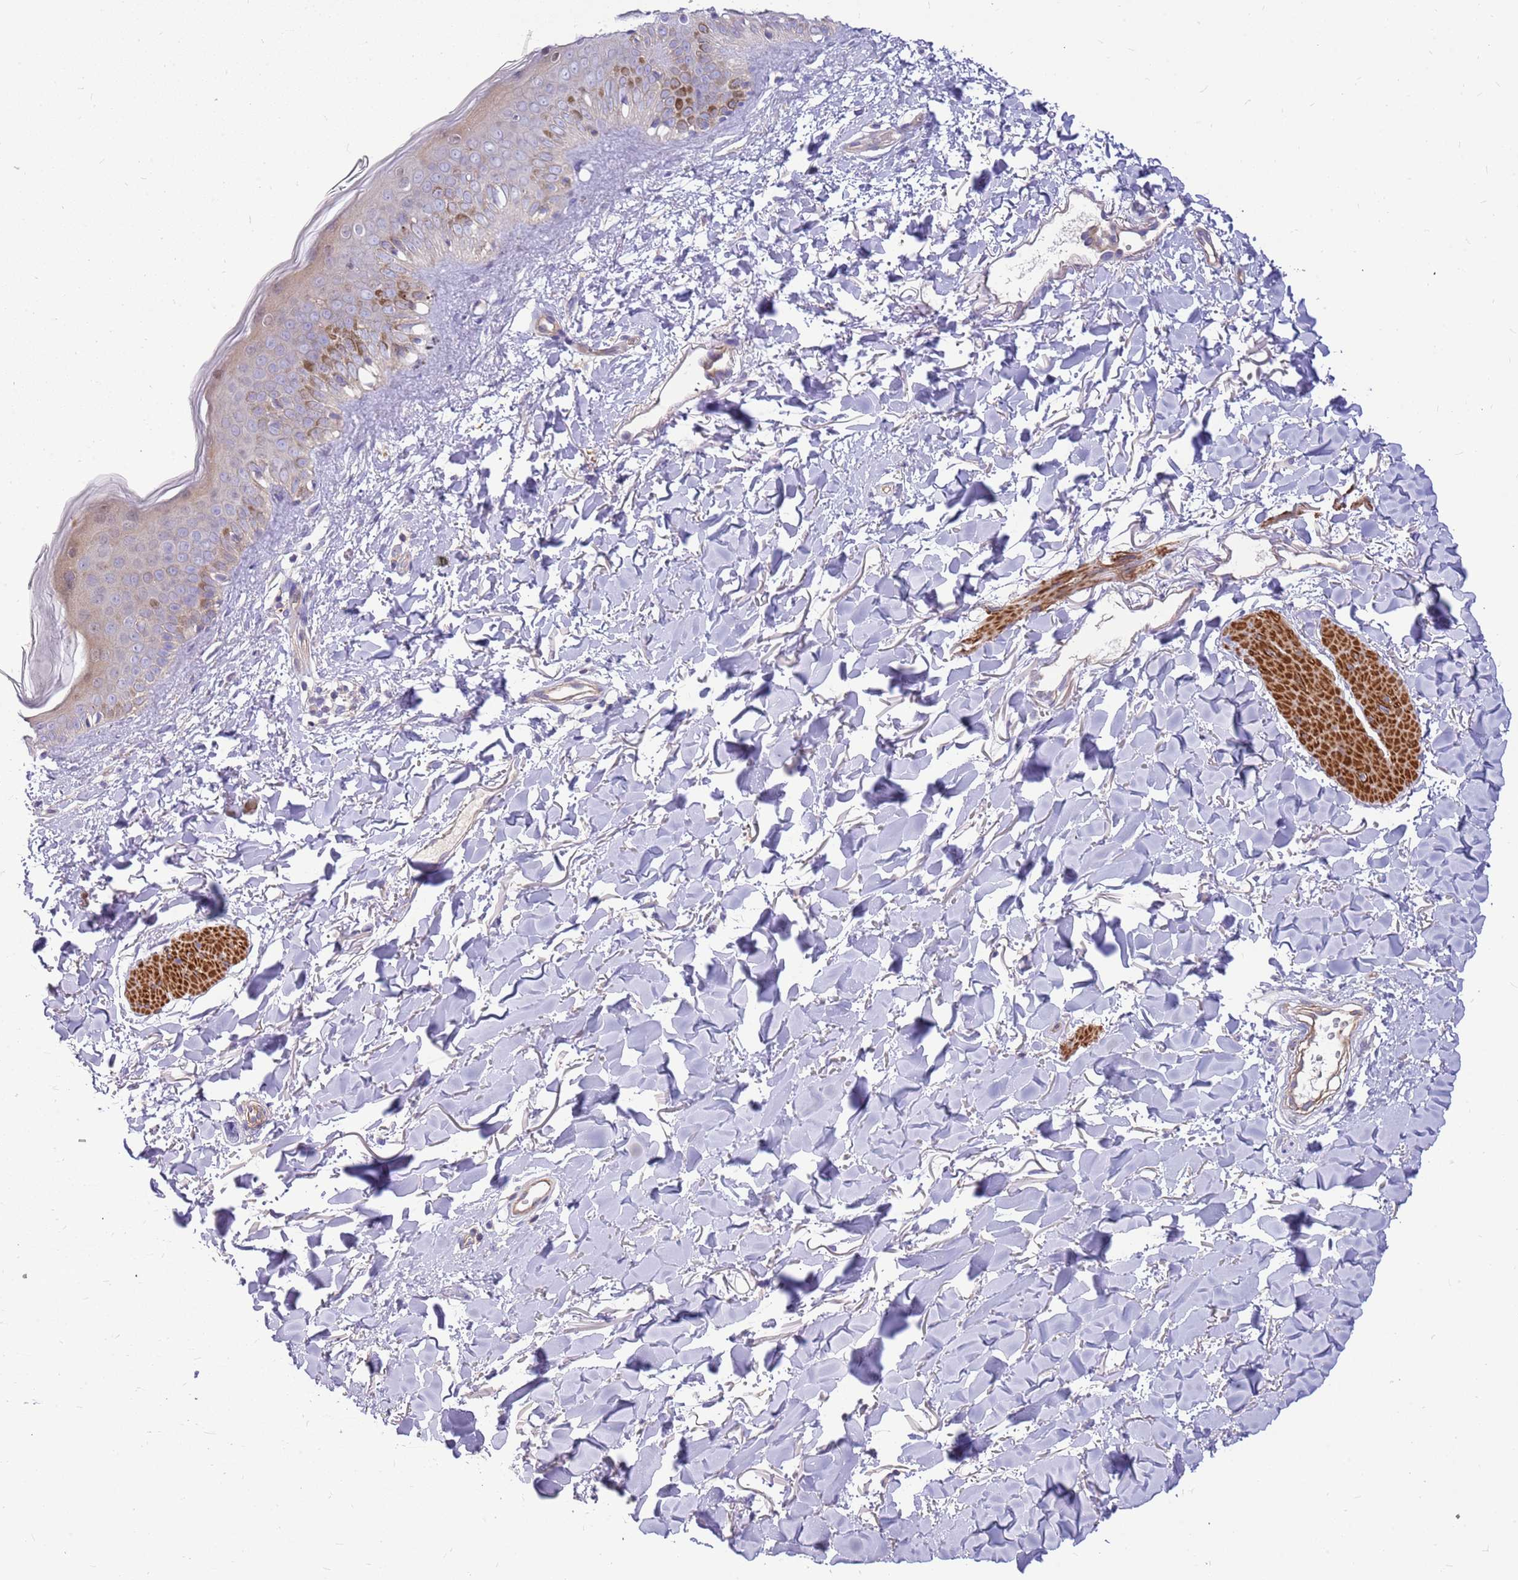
{"staining": {"intensity": "negative", "quantity": "none", "location": "none"}, "tissue": "skin", "cell_type": "Fibroblasts", "image_type": "normal", "snomed": [{"axis": "morphology", "description": "Normal tissue, NOS"}, {"axis": "topography", "description": "Skin"}], "caption": "Immunohistochemical staining of unremarkable skin displays no significant positivity in fibroblasts. (DAB (3,3'-diaminobenzidine) immunohistochemistry (IHC) with hematoxylin counter stain).", "gene": "MVD", "patient": {"sex": "female", "age": 58}}